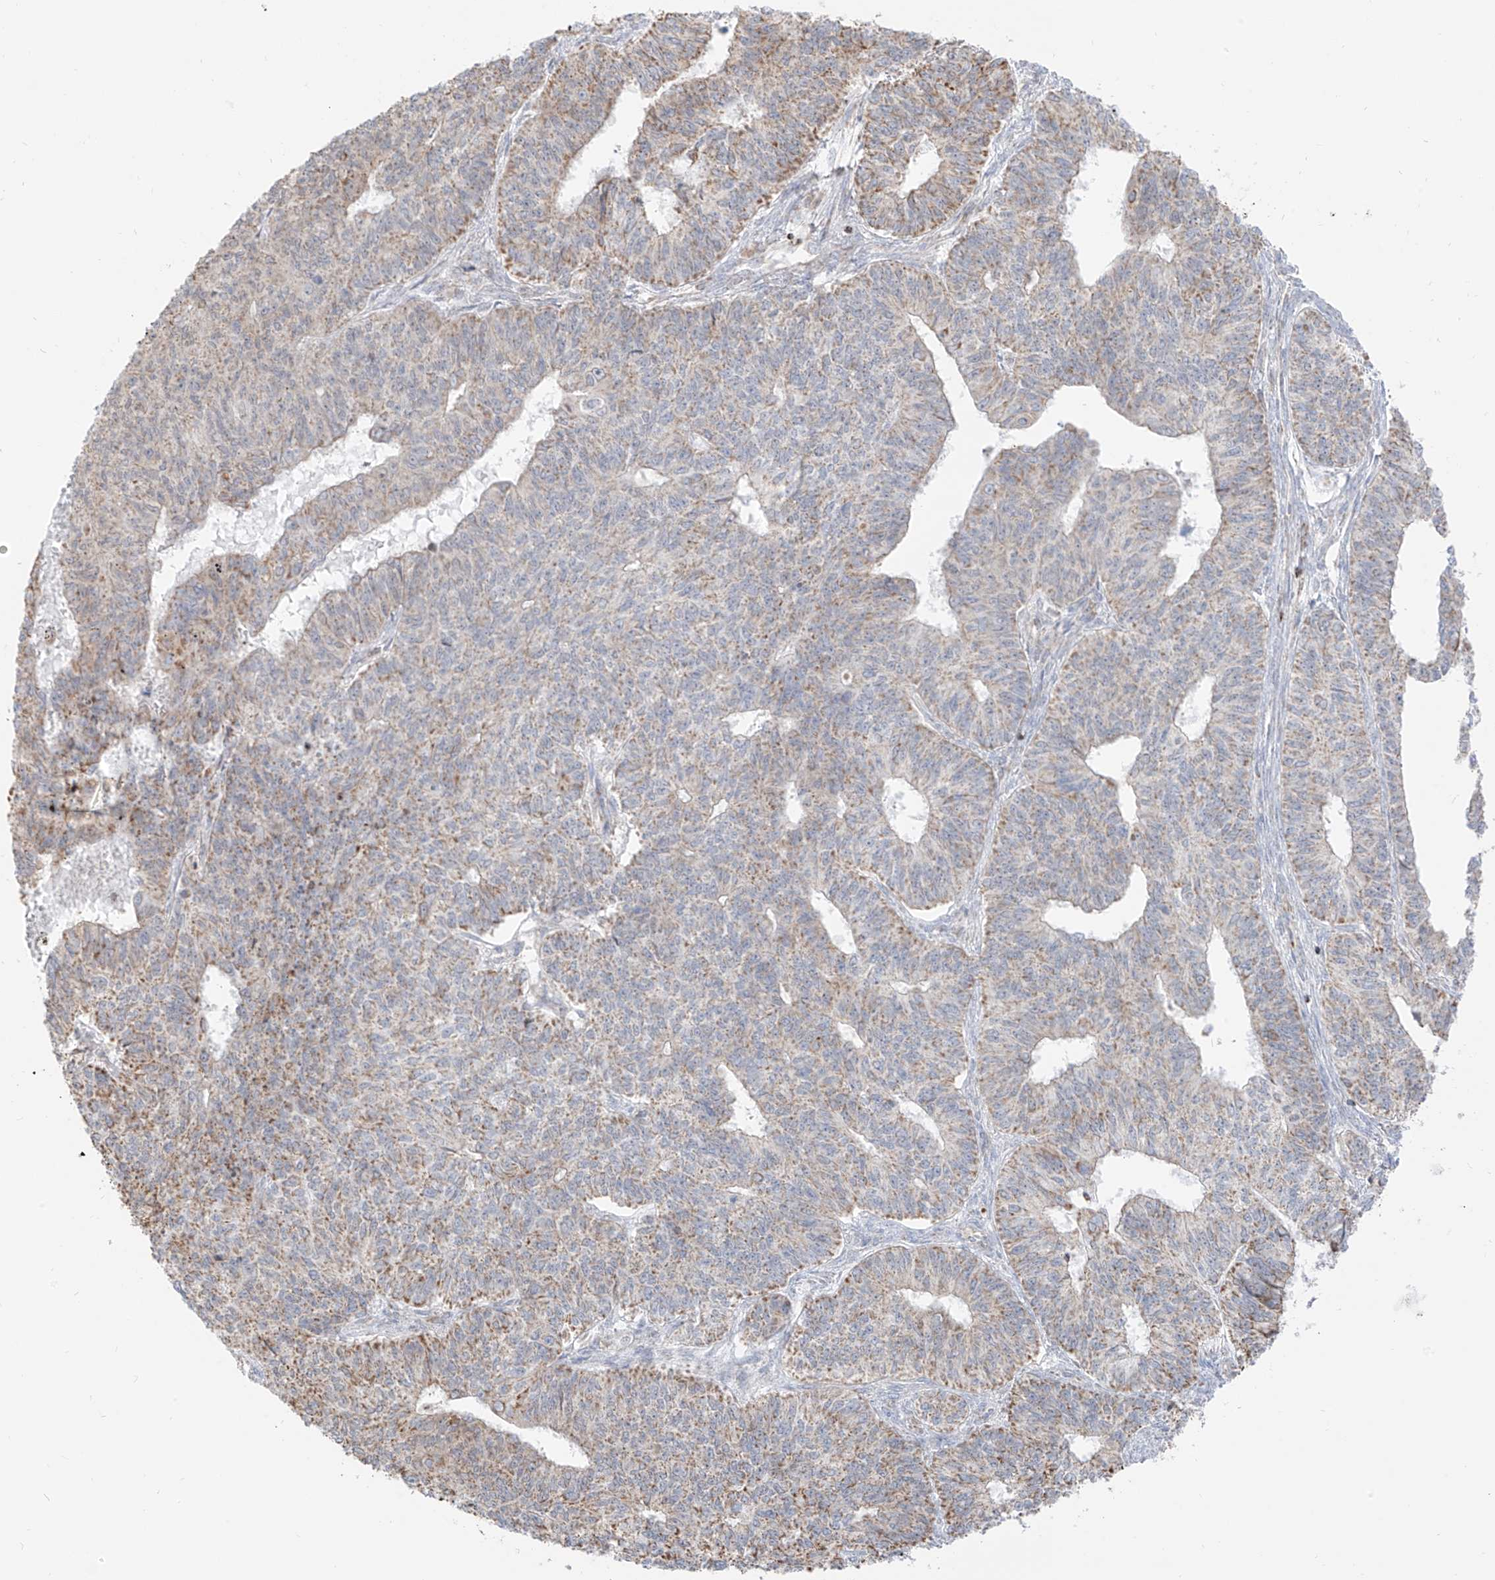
{"staining": {"intensity": "weak", "quantity": ">75%", "location": "cytoplasmic/membranous"}, "tissue": "endometrial cancer", "cell_type": "Tumor cells", "image_type": "cancer", "snomed": [{"axis": "morphology", "description": "Adenocarcinoma, NOS"}, {"axis": "topography", "description": "Endometrium"}], "caption": "Protein staining exhibits weak cytoplasmic/membranous staining in approximately >75% of tumor cells in endometrial adenocarcinoma. The staining was performed using DAB to visualize the protein expression in brown, while the nuclei were stained in blue with hematoxylin (Magnification: 20x).", "gene": "ETHE1", "patient": {"sex": "female", "age": 32}}